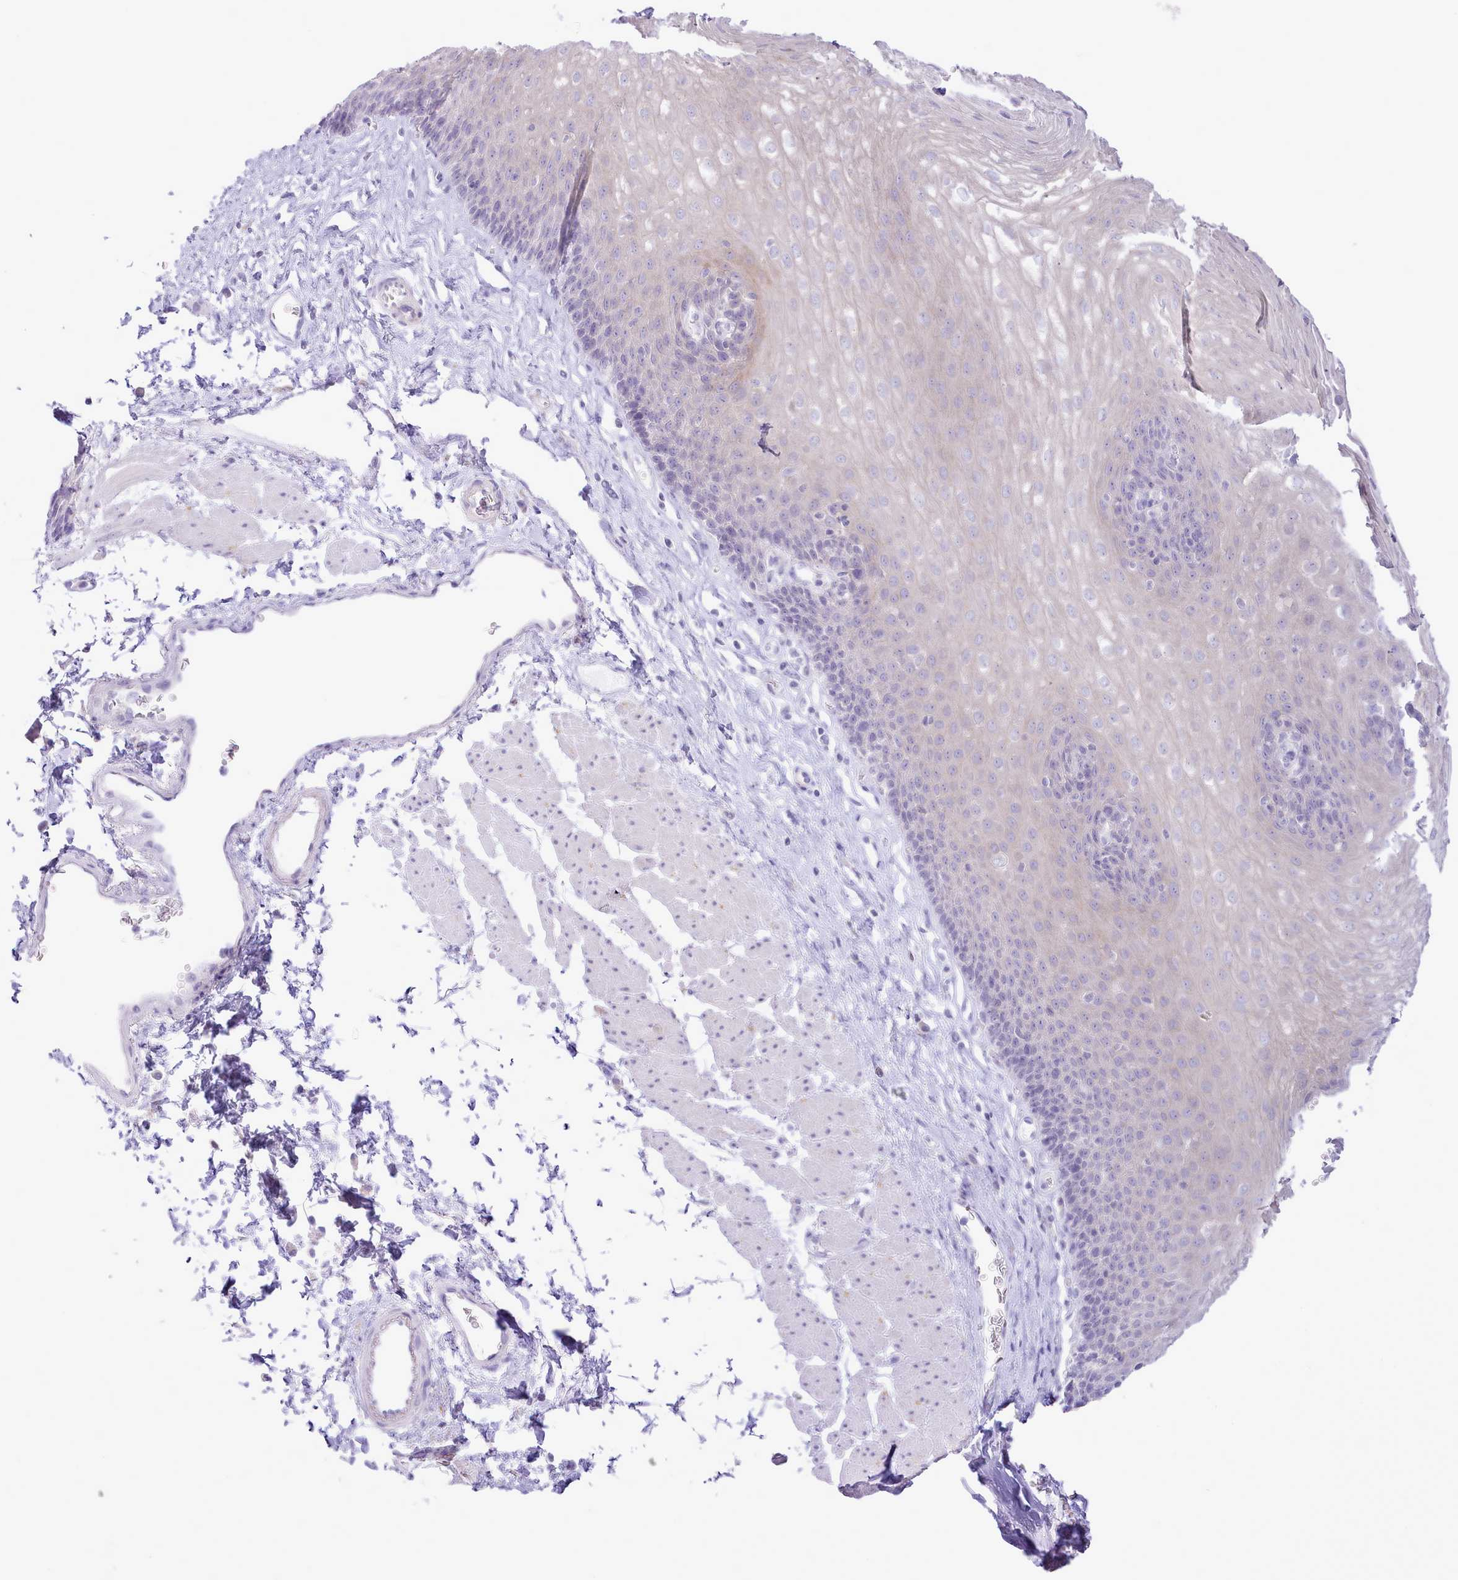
{"staining": {"intensity": "negative", "quantity": "none", "location": "none"}, "tissue": "esophagus", "cell_type": "Squamous epithelial cells", "image_type": "normal", "snomed": [{"axis": "morphology", "description": "Normal tissue, NOS"}, {"axis": "topography", "description": "Esophagus"}], "caption": "Immunohistochemistry photomicrograph of normal esophagus: esophagus stained with DAB (3,3'-diaminobenzidine) displays no significant protein staining in squamous epithelial cells.", "gene": "MDFI", "patient": {"sex": "female", "age": 66}}